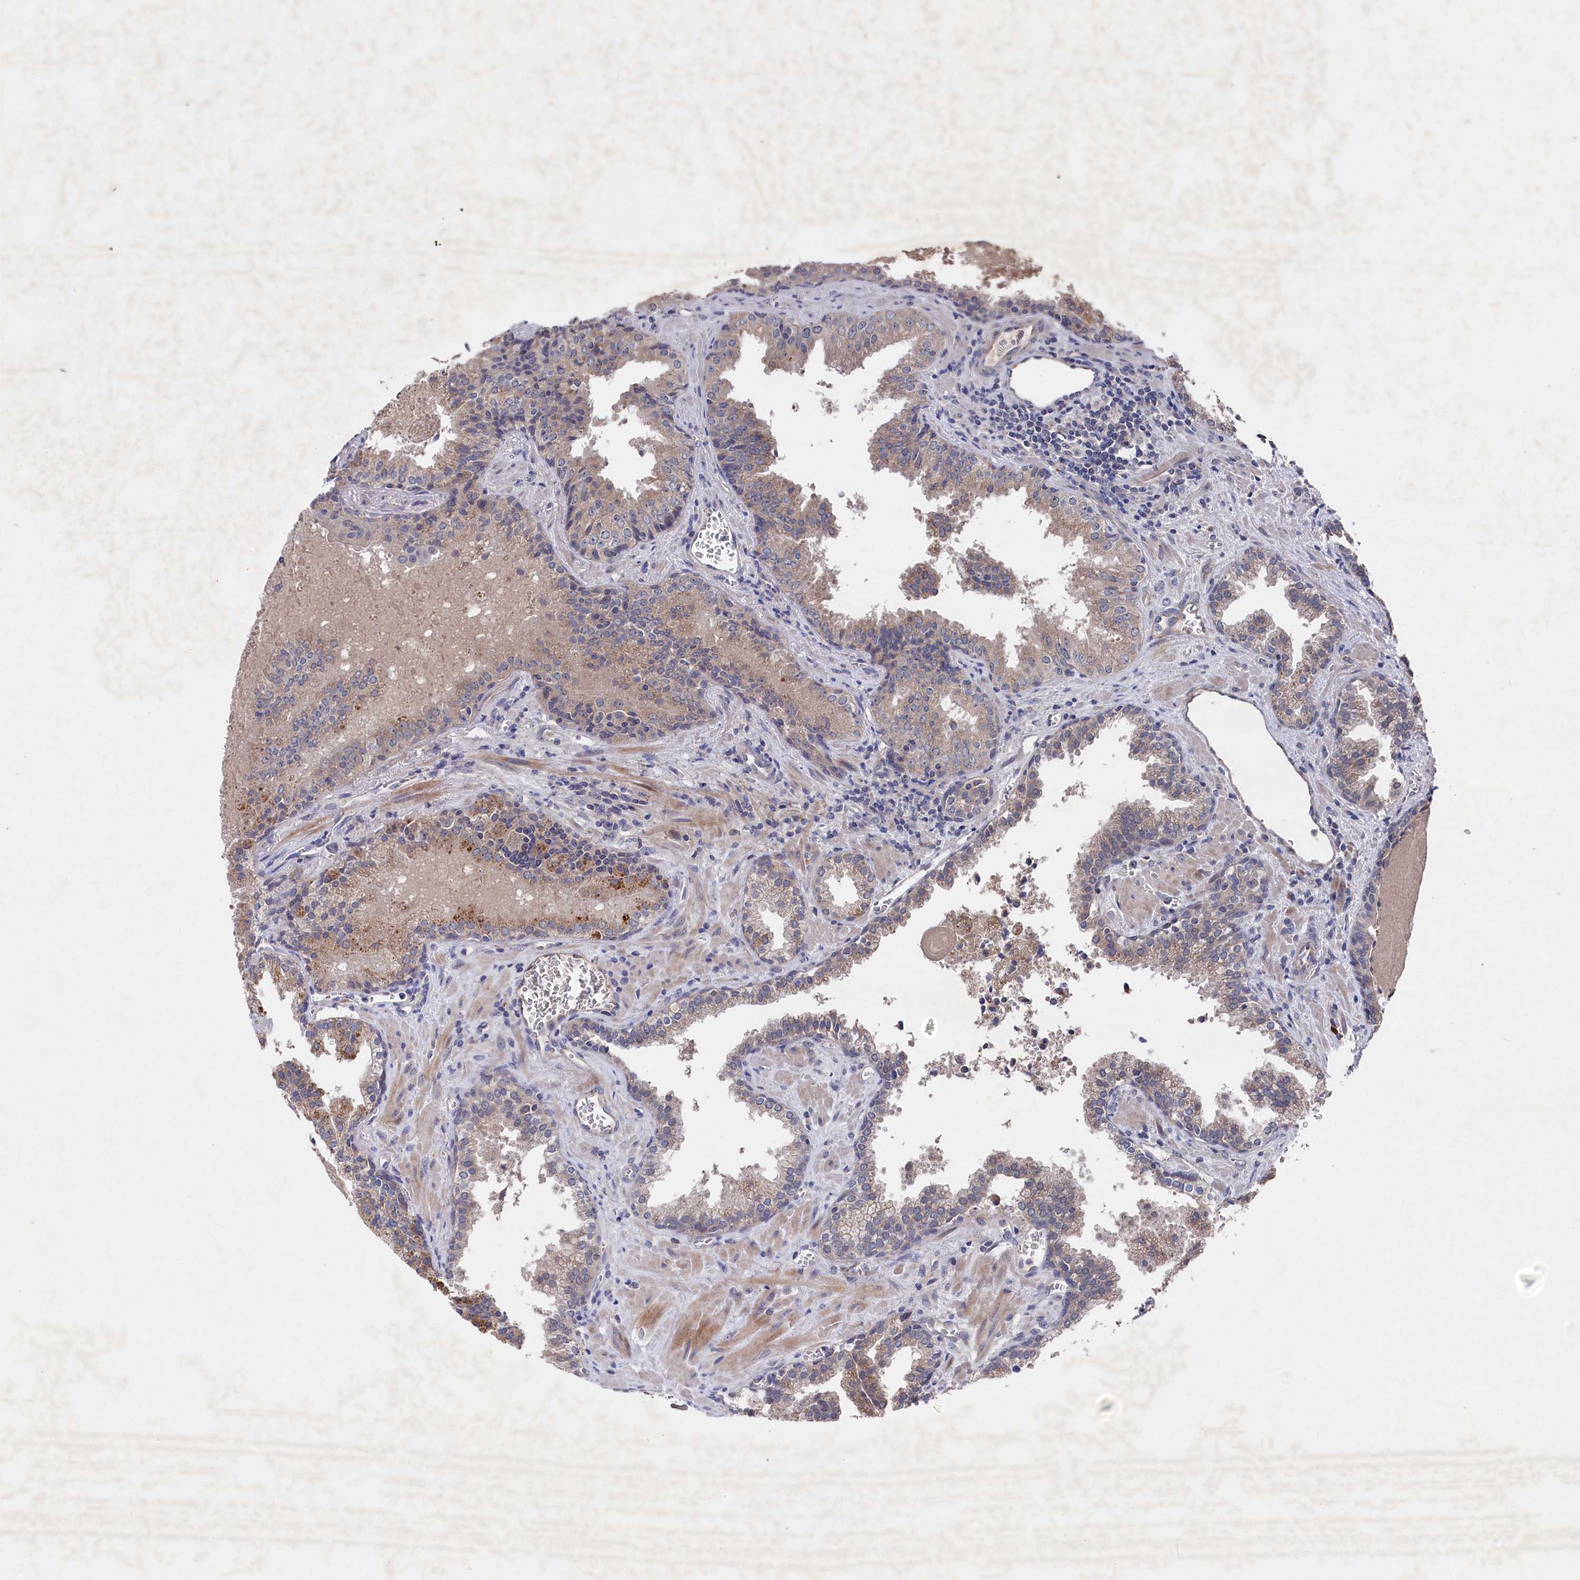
{"staining": {"intensity": "moderate", "quantity": "25%-75%", "location": "cytoplasmic/membranous"}, "tissue": "prostate cancer", "cell_type": "Tumor cells", "image_type": "cancer", "snomed": [{"axis": "morphology", "description": "Adenocarcinoma, High grade"}, {"axis": "topography", "description": "Prostate"}], "caption": "IHC photomicrograph of neoplastic tissue: human high-grade adenocarcinoma (prostate) stained using immunohistochemistry demonstrates medium levels of moderate protein expression localized specifically in the cytoplasmic/membranous of tumor cells, appearing as a cytoplasmic/membranous brown color.", "gene": "SUPV3L1", "patient": {"sex": "male", "age": 68}}